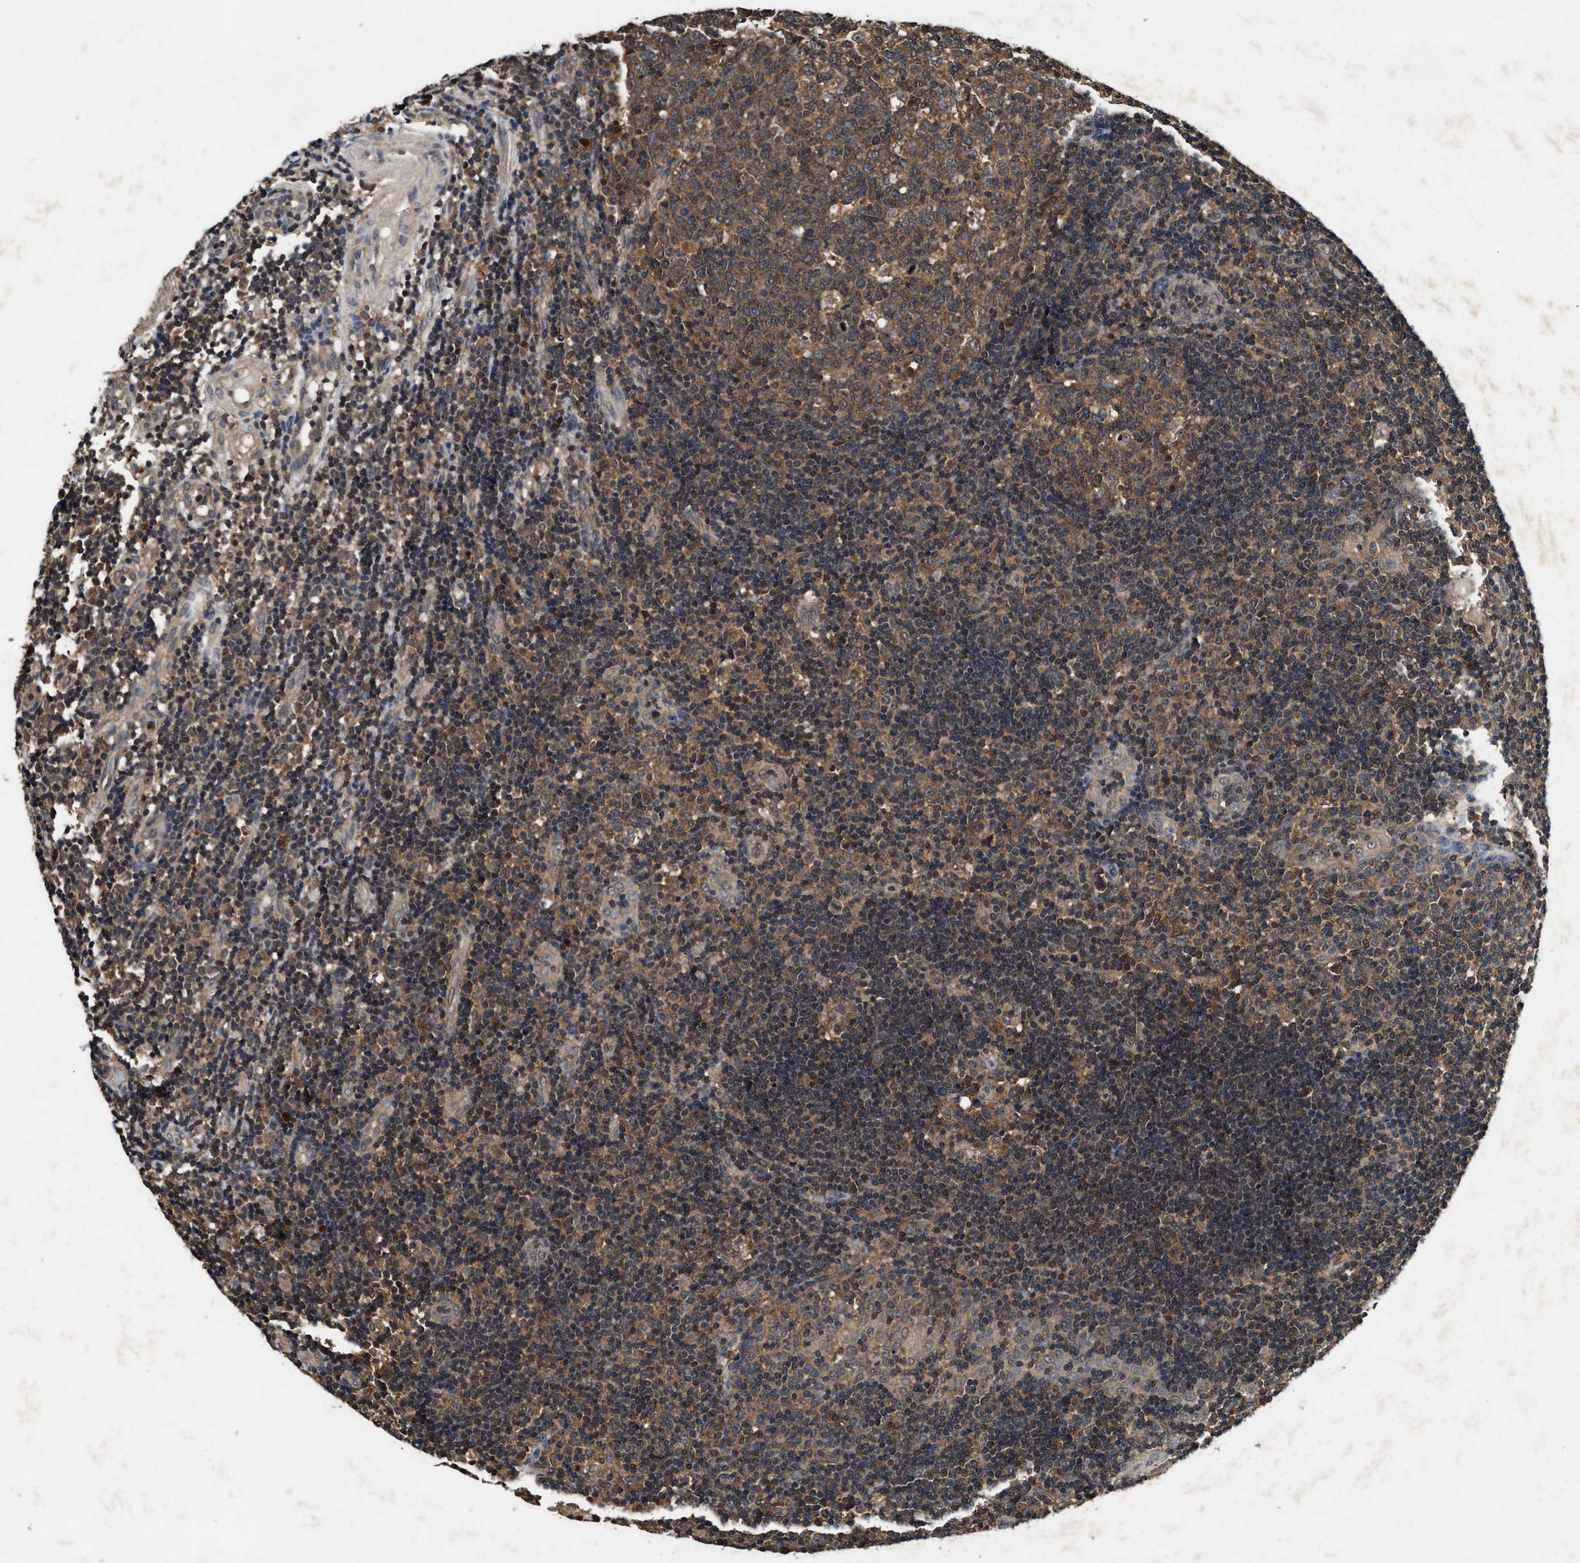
{"staining": {"intensity": "moderate", "quantity": ">75%", "location": "cytoplasmic/membranous"}, "tissue": "tonsil", "cell_type": "Germinal center cells", "image_type": "normal", "snomed": [{"axis": "morphology", "description": "Normal tissue, NOS"}, {"axis": "topography", "description": "Tonsil"}], "caption": "Protein analysis of unremarkable tonsil shows moderate cytoplasmic/membranous positivity in about >75% of germinal center cells.", "gene": "PDAP1", "patient": {"sex": "female", "age": 40}}